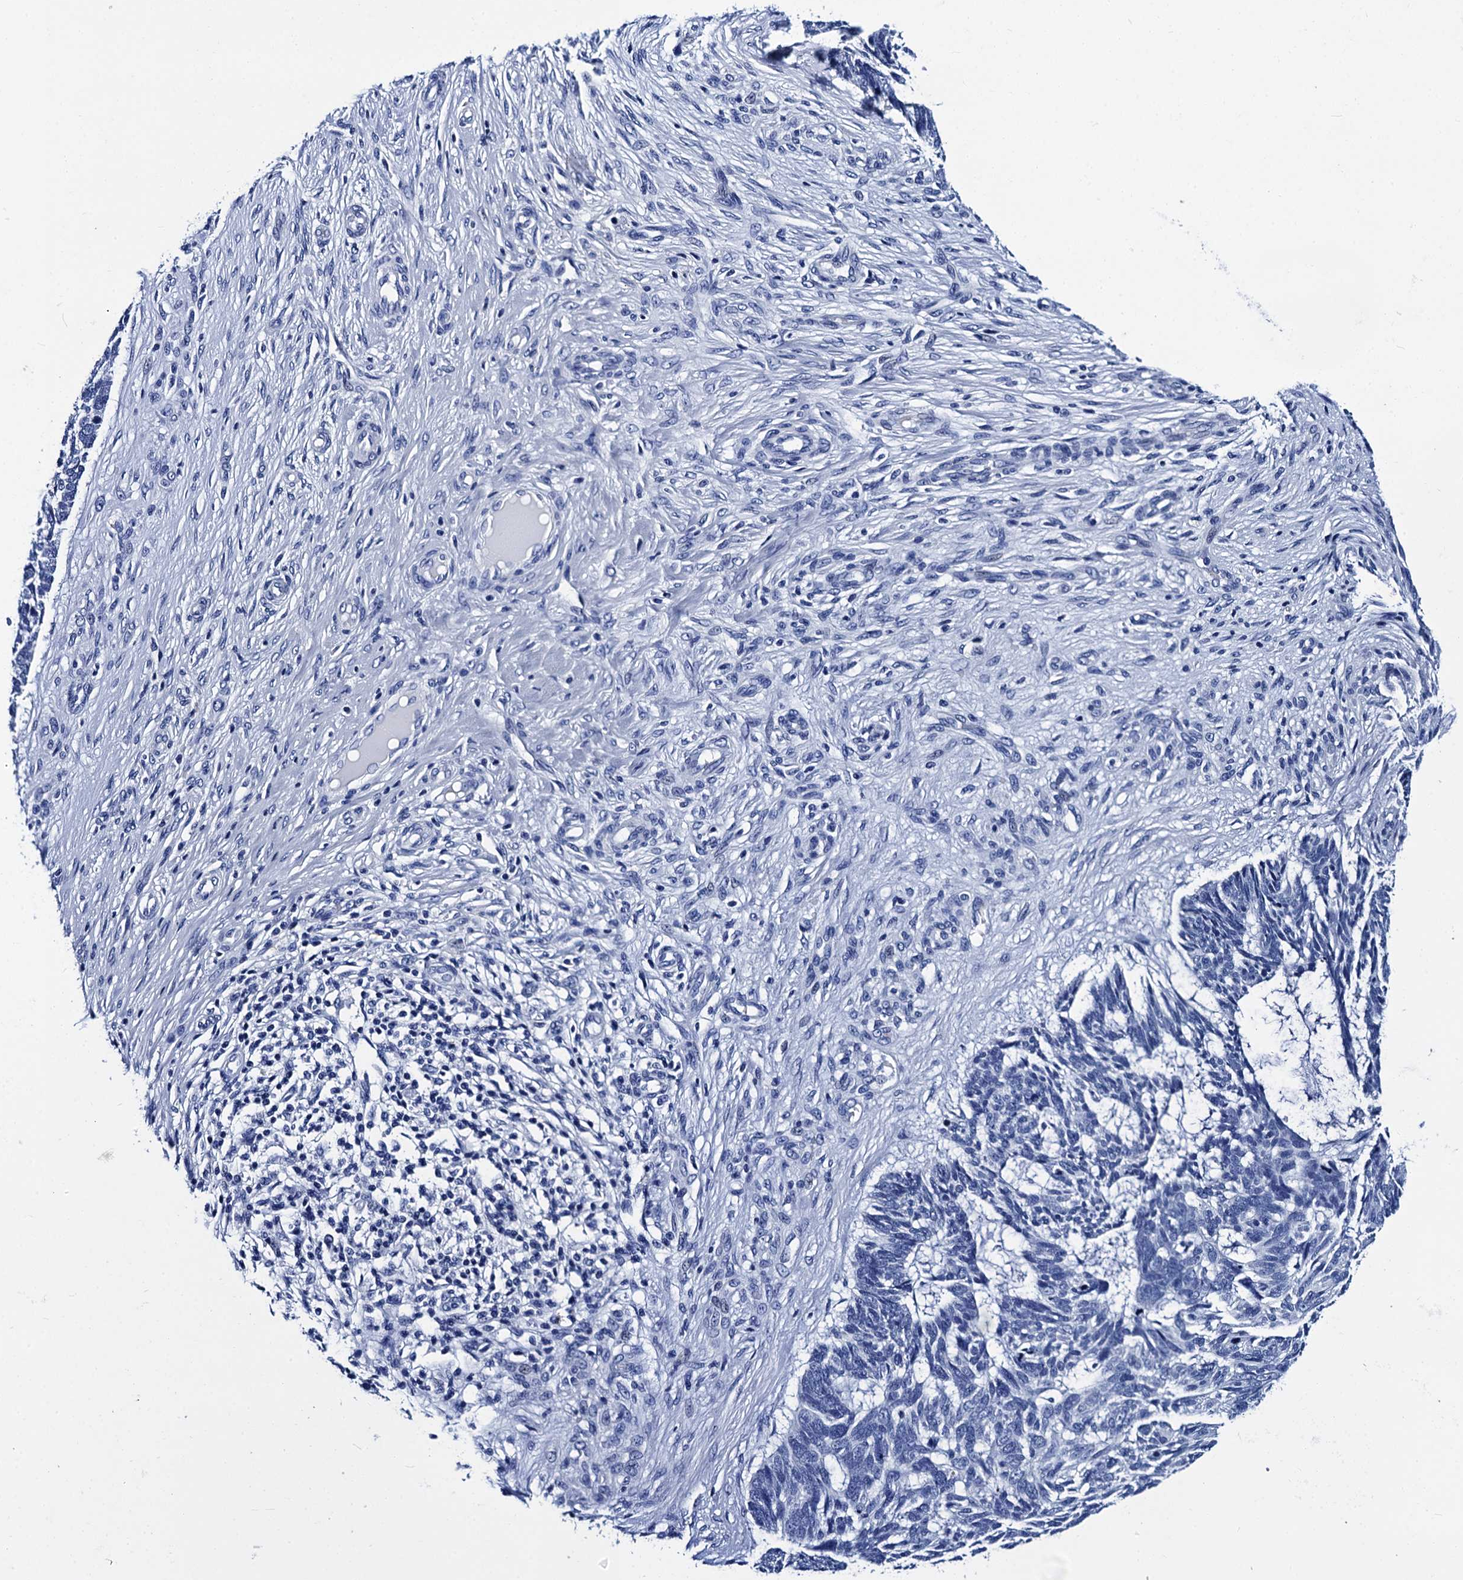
{"staining": {"intensity": "negative", "quantity": "none", "location": "none"}, "tissue": "skin cancer", "cell_type": "Tumor cells", "image_type": "cancer", "snomed": [{"axis": "morphology", "description": "Basal cell carcinoma"}, {"axis": "topography", "description": "Skin"}], "caption": "A high-resolution histopathology image shows immunohistochemistry staining of skin cancer (basal cell carcinoma), which displays no significant expression in tumor cells.", "gene": "MYBPC3", "patient": {"sex": "male", "age": 88}}